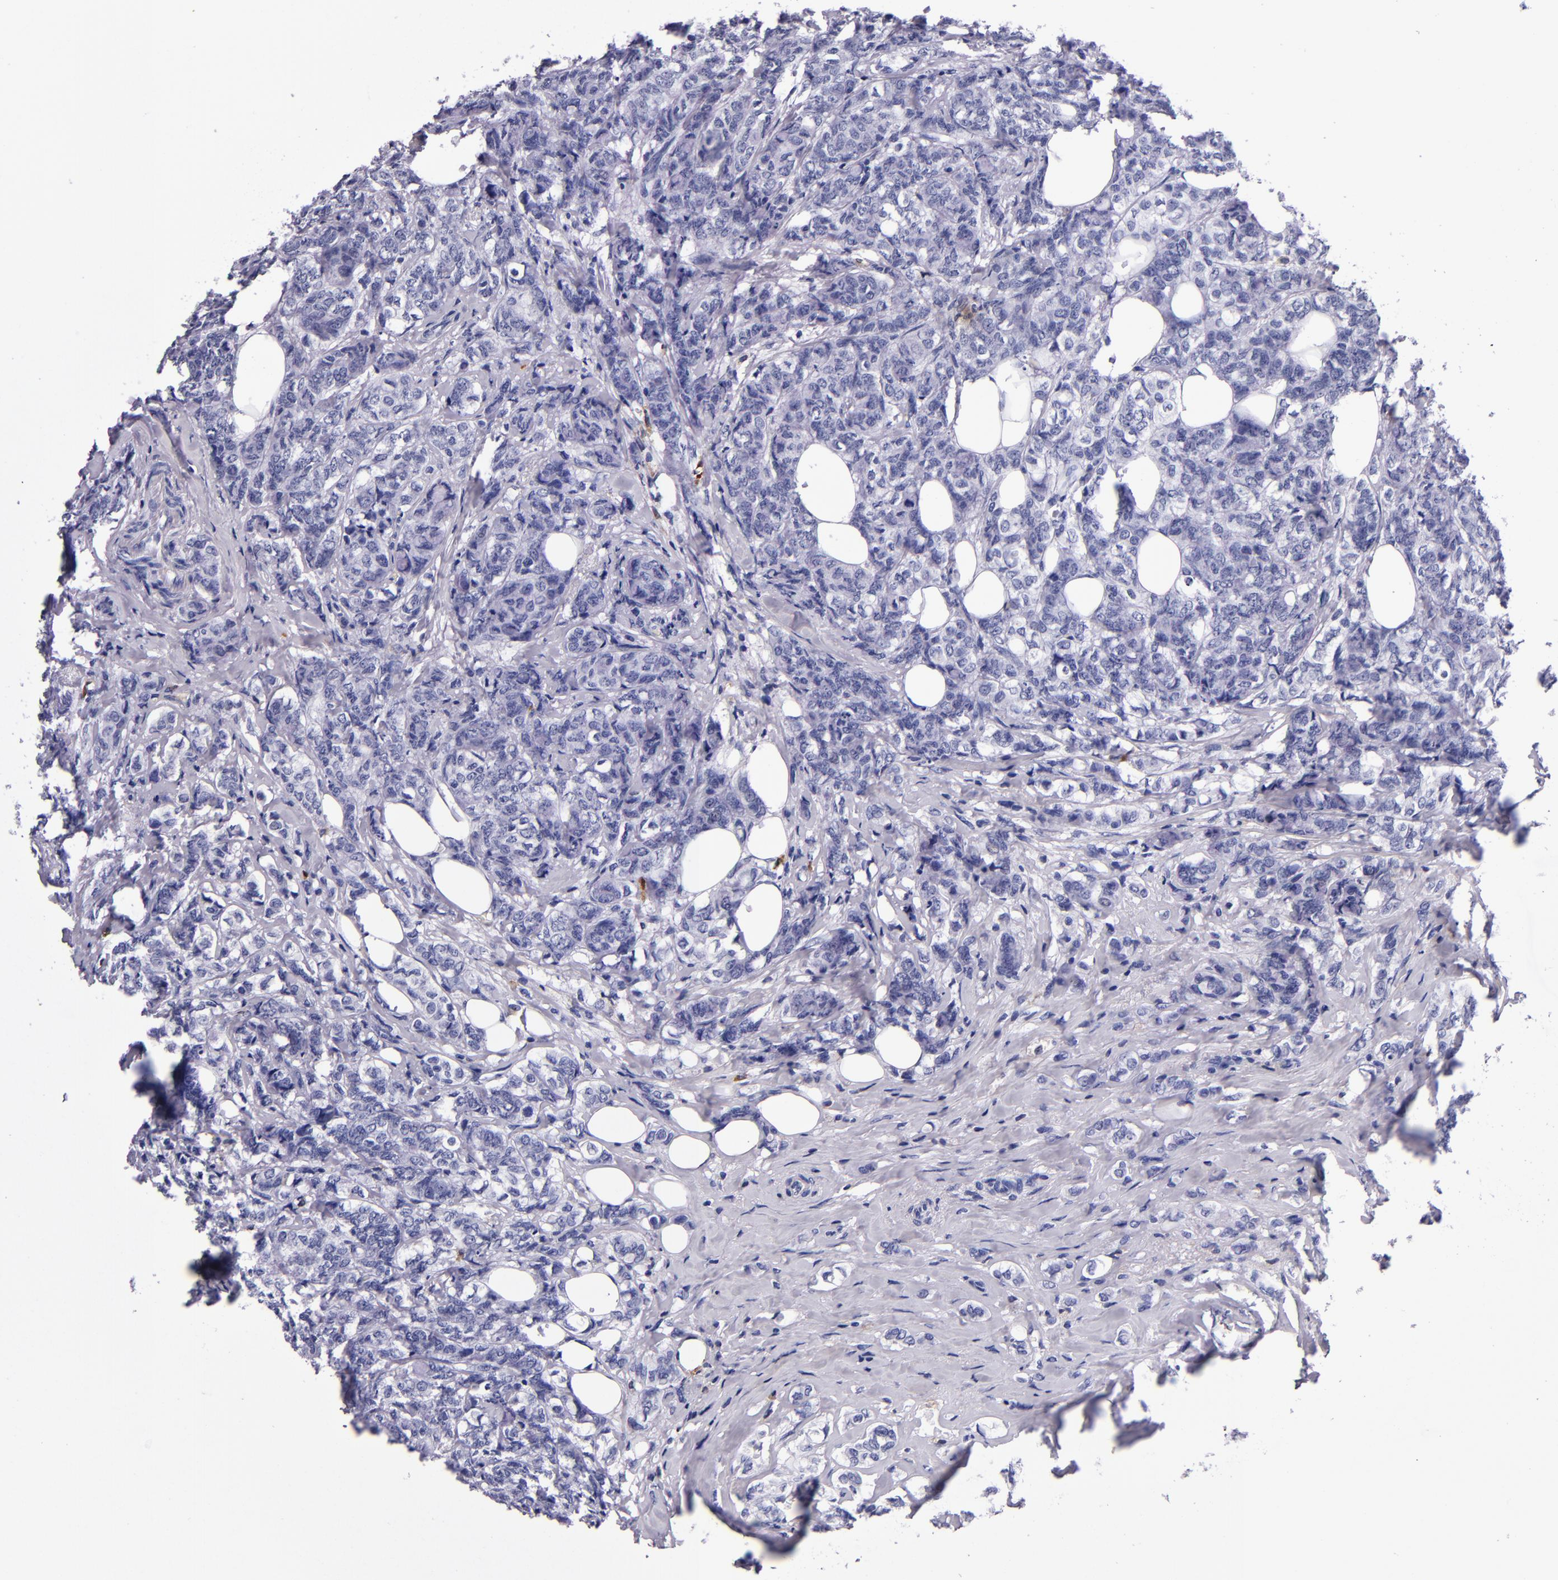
{"staining": {"intensity": "negative", "quantity": "none", "location": "none"}, "tissue": "breast cancer", "cell_type": "Tumor cells", "image_type": "cancer", "snomed": [{"axis": "morphology", "description": "Lobular carcinoma"}, {"axis": "topography", "description": "Breast"}], "caption": "DAB immunohistochemical staining of breast cancer (lobular carcinoma) displays no significant positivity in tumor cells. The staining was performed using DAB (3,3'-diaminobenzidine) to visualize the protein expression in brown, while the nuclei were stained in blue with hematoxylin (Magnification: 20x).", "gene": "S100A8", "patient": {"sex": "female", "age": 60}}